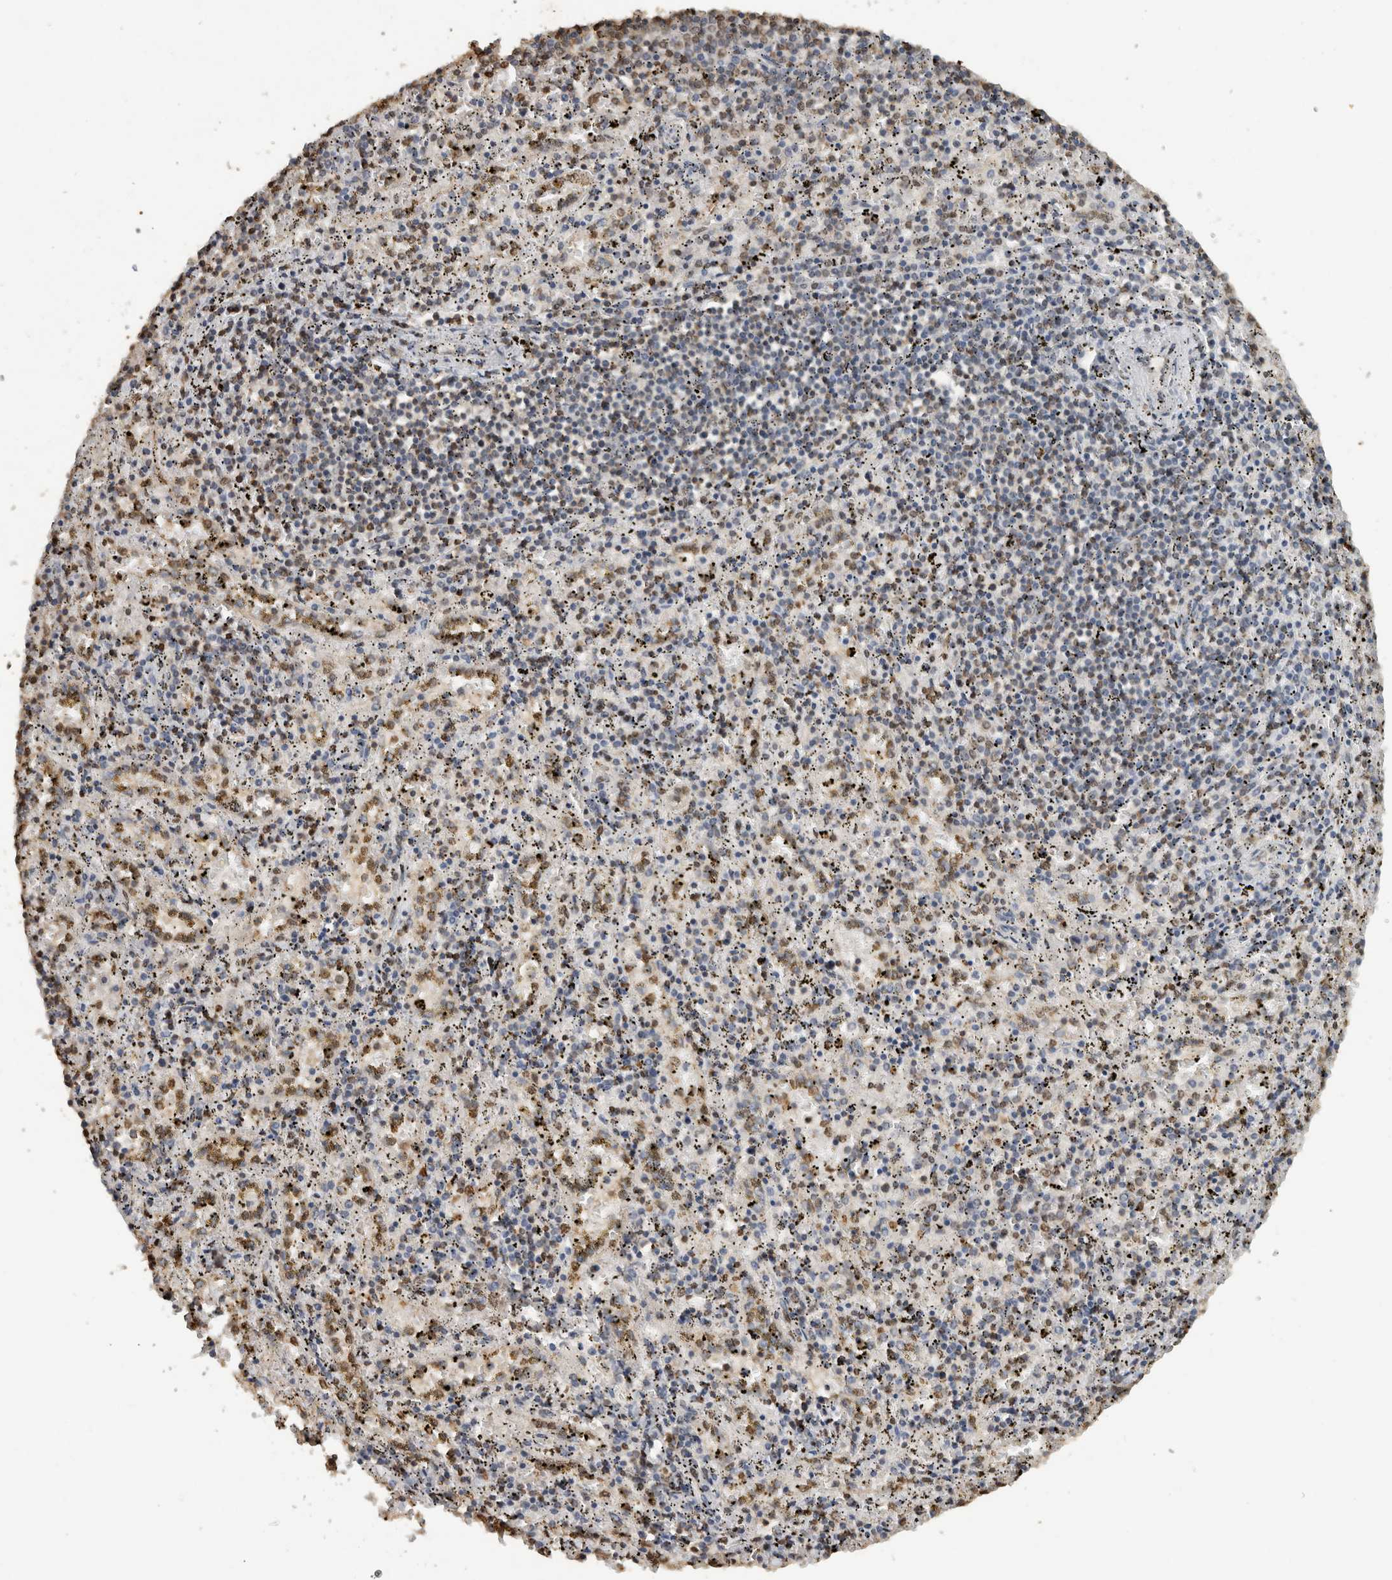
{"staining": {"intensity": "moderate", "quantity": "25%-75%", "location": "nuclear"}, "tissue": "spleen", "cell_type": "Cells in red pulp", "image_type": "normal", "snomed": [{"axis": "morphology", "description": "Normal tissue, NOS"}, {"axis": "topography", "description": "Spleen"}], "caption": "Protein staining by immunohistochemistry (IHC) exhibits moderate nuclear positivity in about 25%-75% of cells in red pulp in benign spleen. (IHC, brightfield microscopy, high magnification).", "gene": "HAND2", "patient": {"sex": "male", "age": 11}}